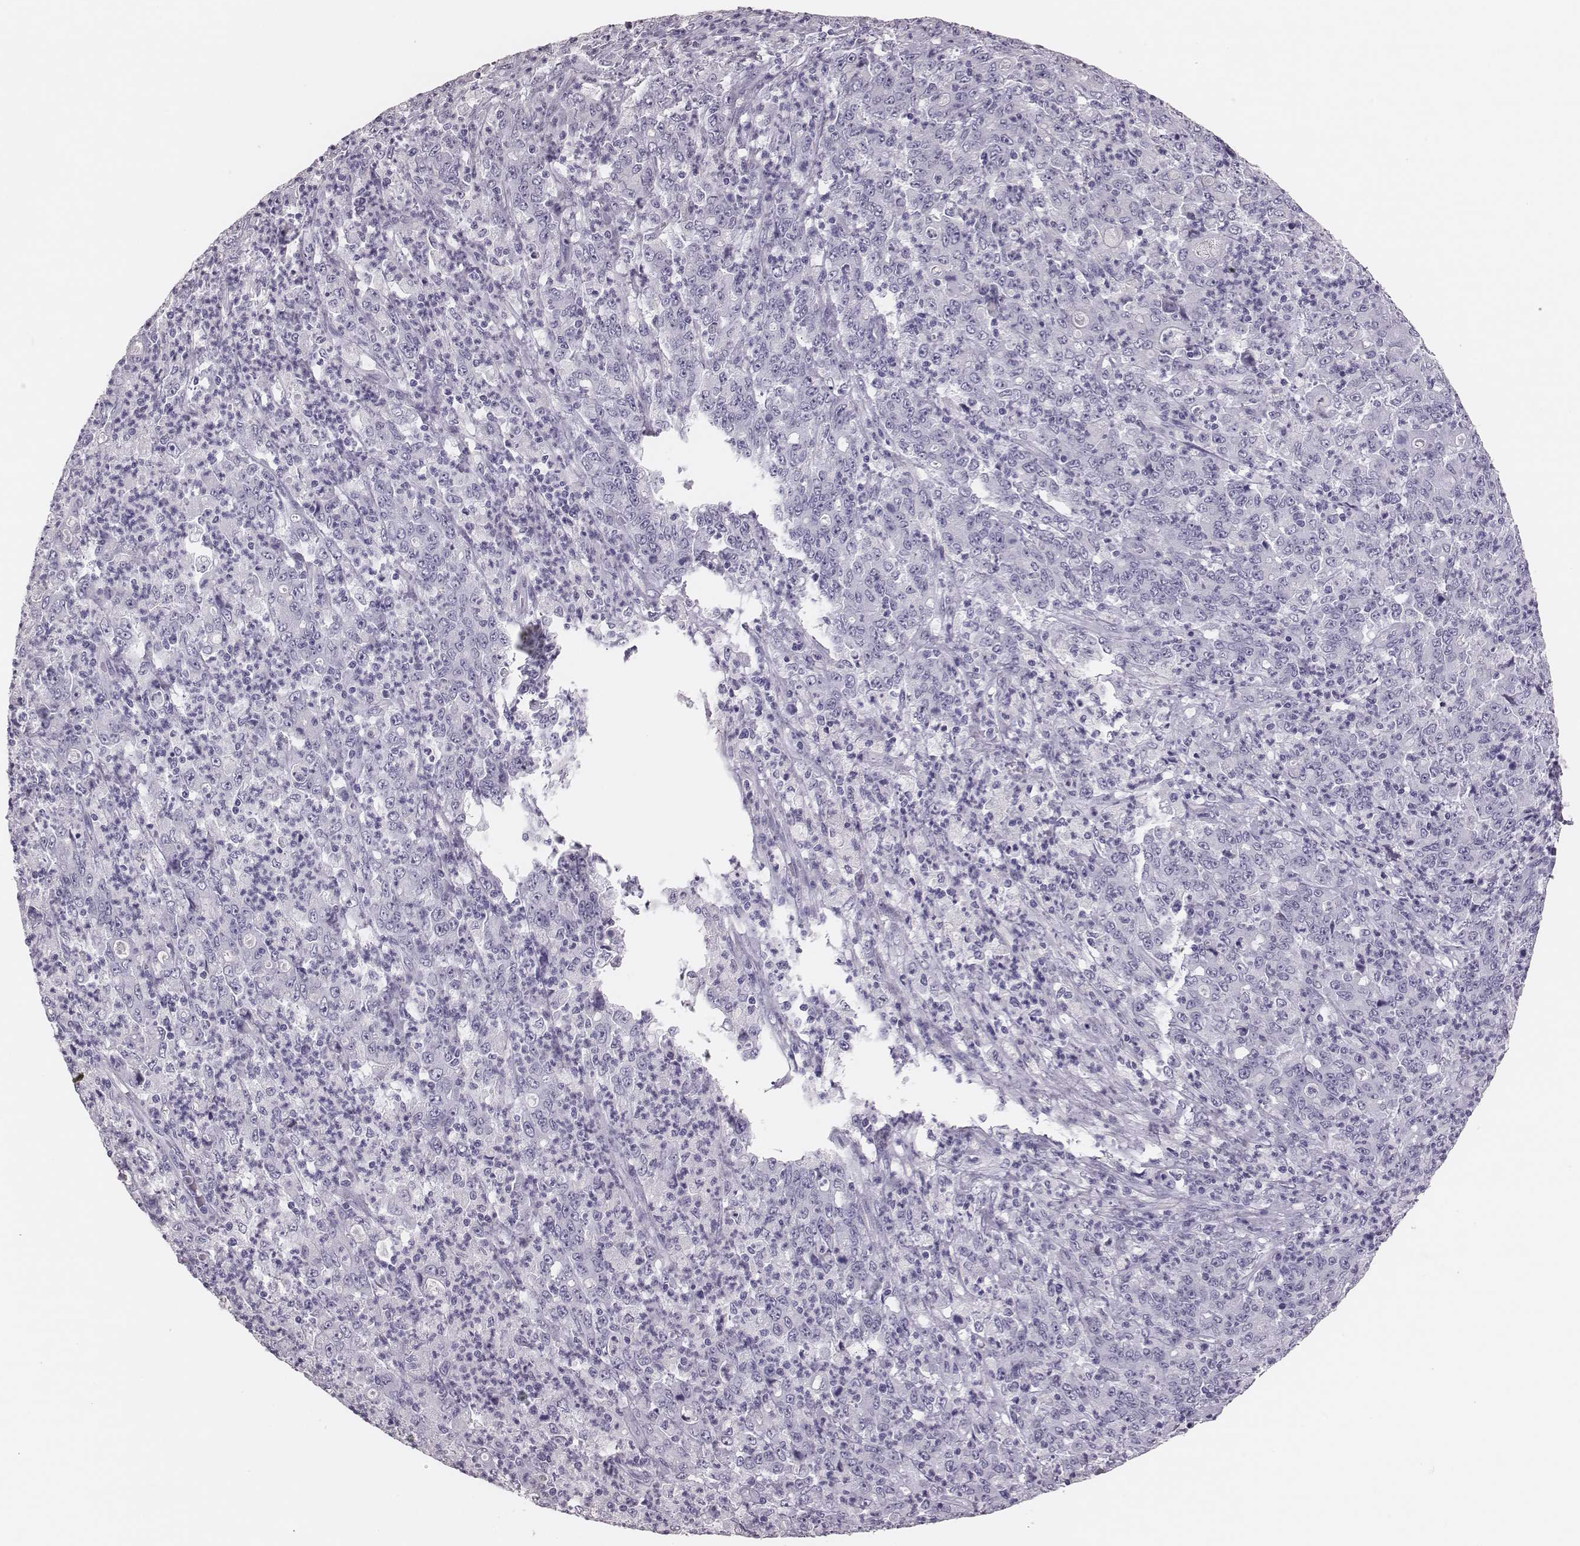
{"staining": {"intensity": "negative", "quantity": "none", "location": "none"}, "tissue": "stomach cancer", "cell_type": "Tumor cells", "image_type": "cancer", "snomed": [{"axis": "morphology", "description": "Adenocarcinoma, NOS"}, {"axis": "topography", "description": "Stomach, lower"}], "caption": "Stomach cancer (adenocarcinoma) stained for a protein using immunohistochemistry reveals no positivity tumor cells.", "gene": "H1-6", "patient": {"sex": "female", "age": 71}}